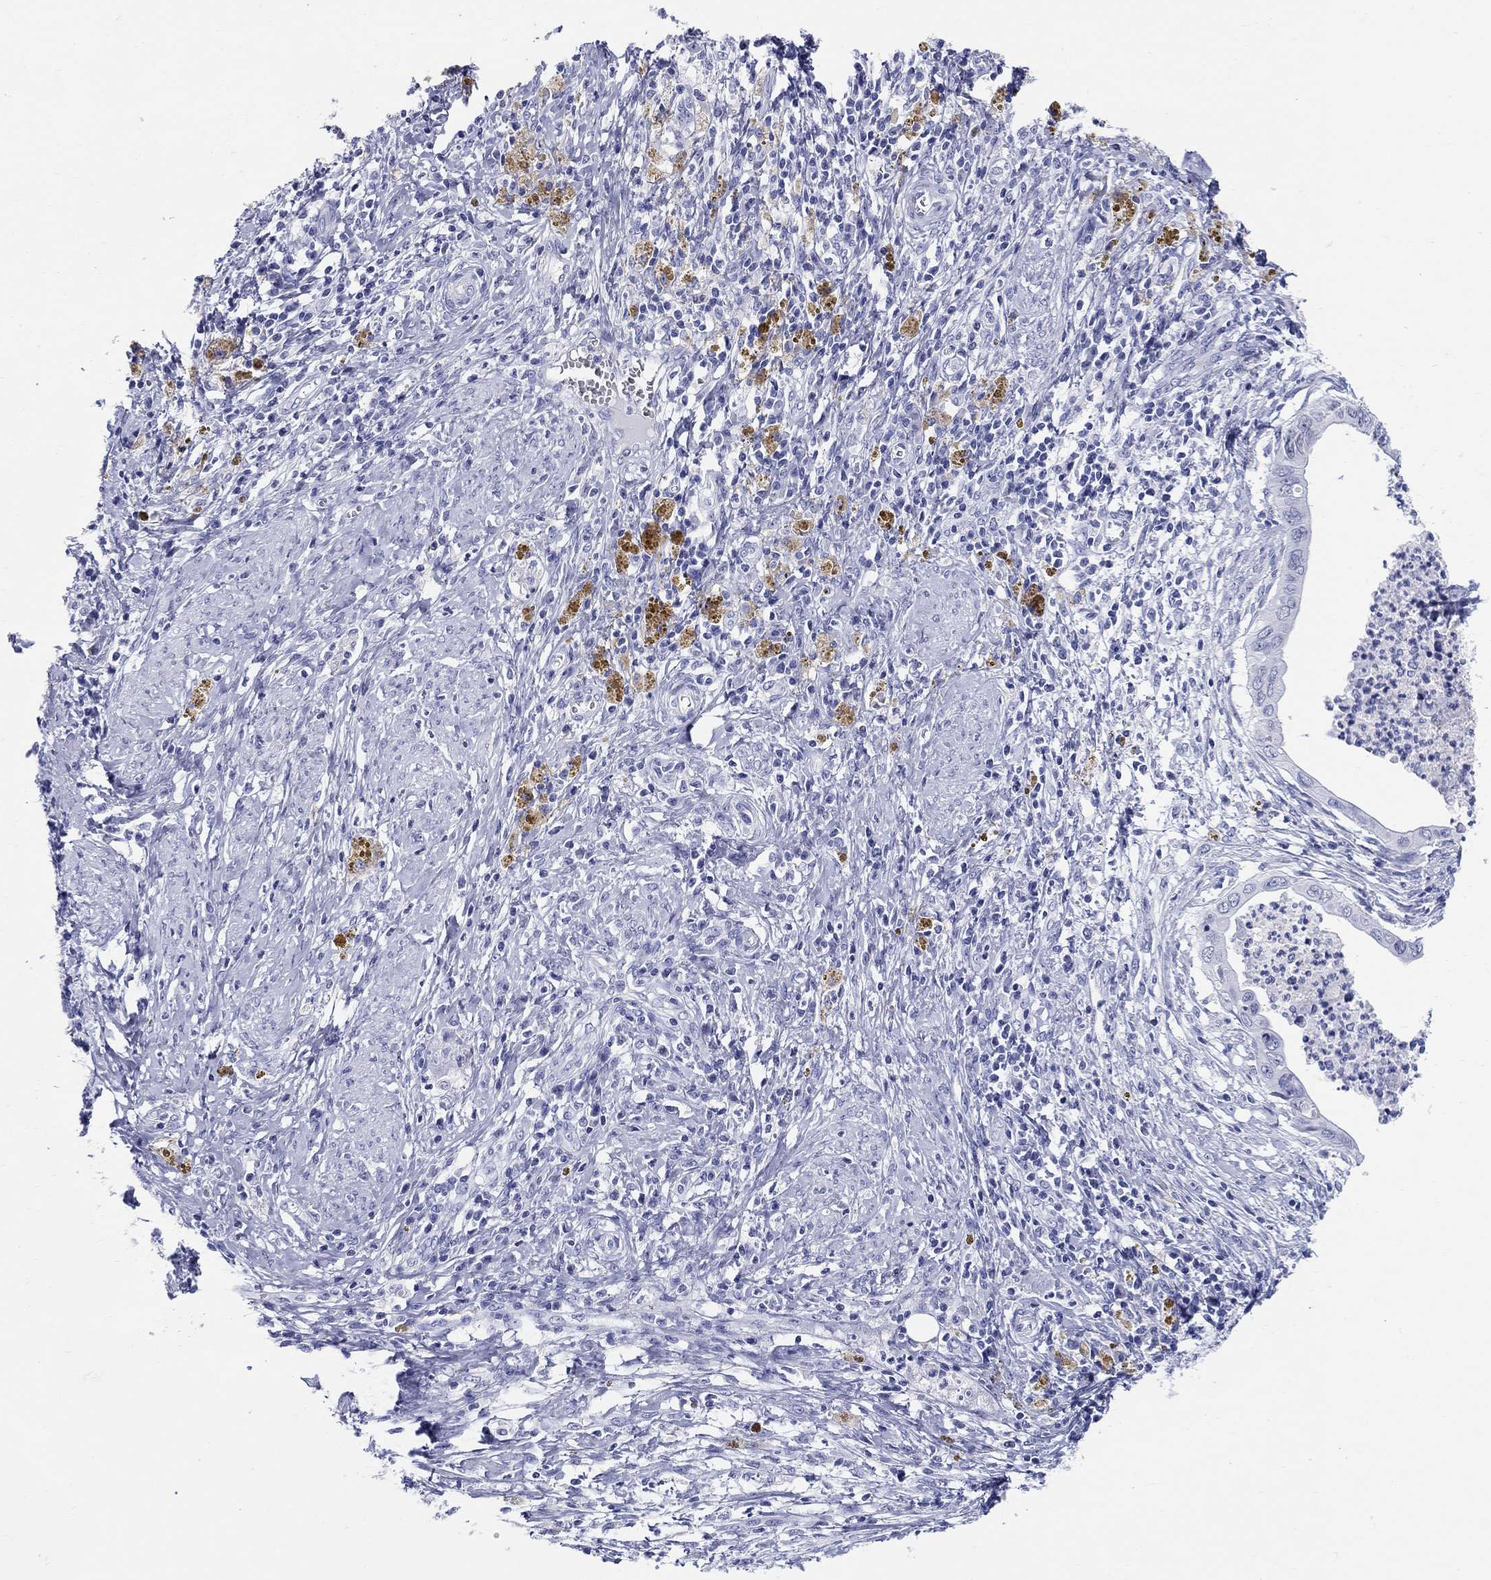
{"staining": {"intensity": "negative", "quantity": "none", "location": "none"}, "tissue": "cervical cancer", "cell_type": "Tumor cells", "image_type": "cancer", "snomed": [{"axis": "morphology", "description": "Adenocarcinoma, NOS"}, {"axis": "topography", "description": "Cervix"}], "caption": "Immunohistochemistry (IHC) of adenocarcinoma (cervical) demonstrates no staining in tumor cells.", "gene": "LAMP5", "patient": {"sex": "female", "age": 42}}